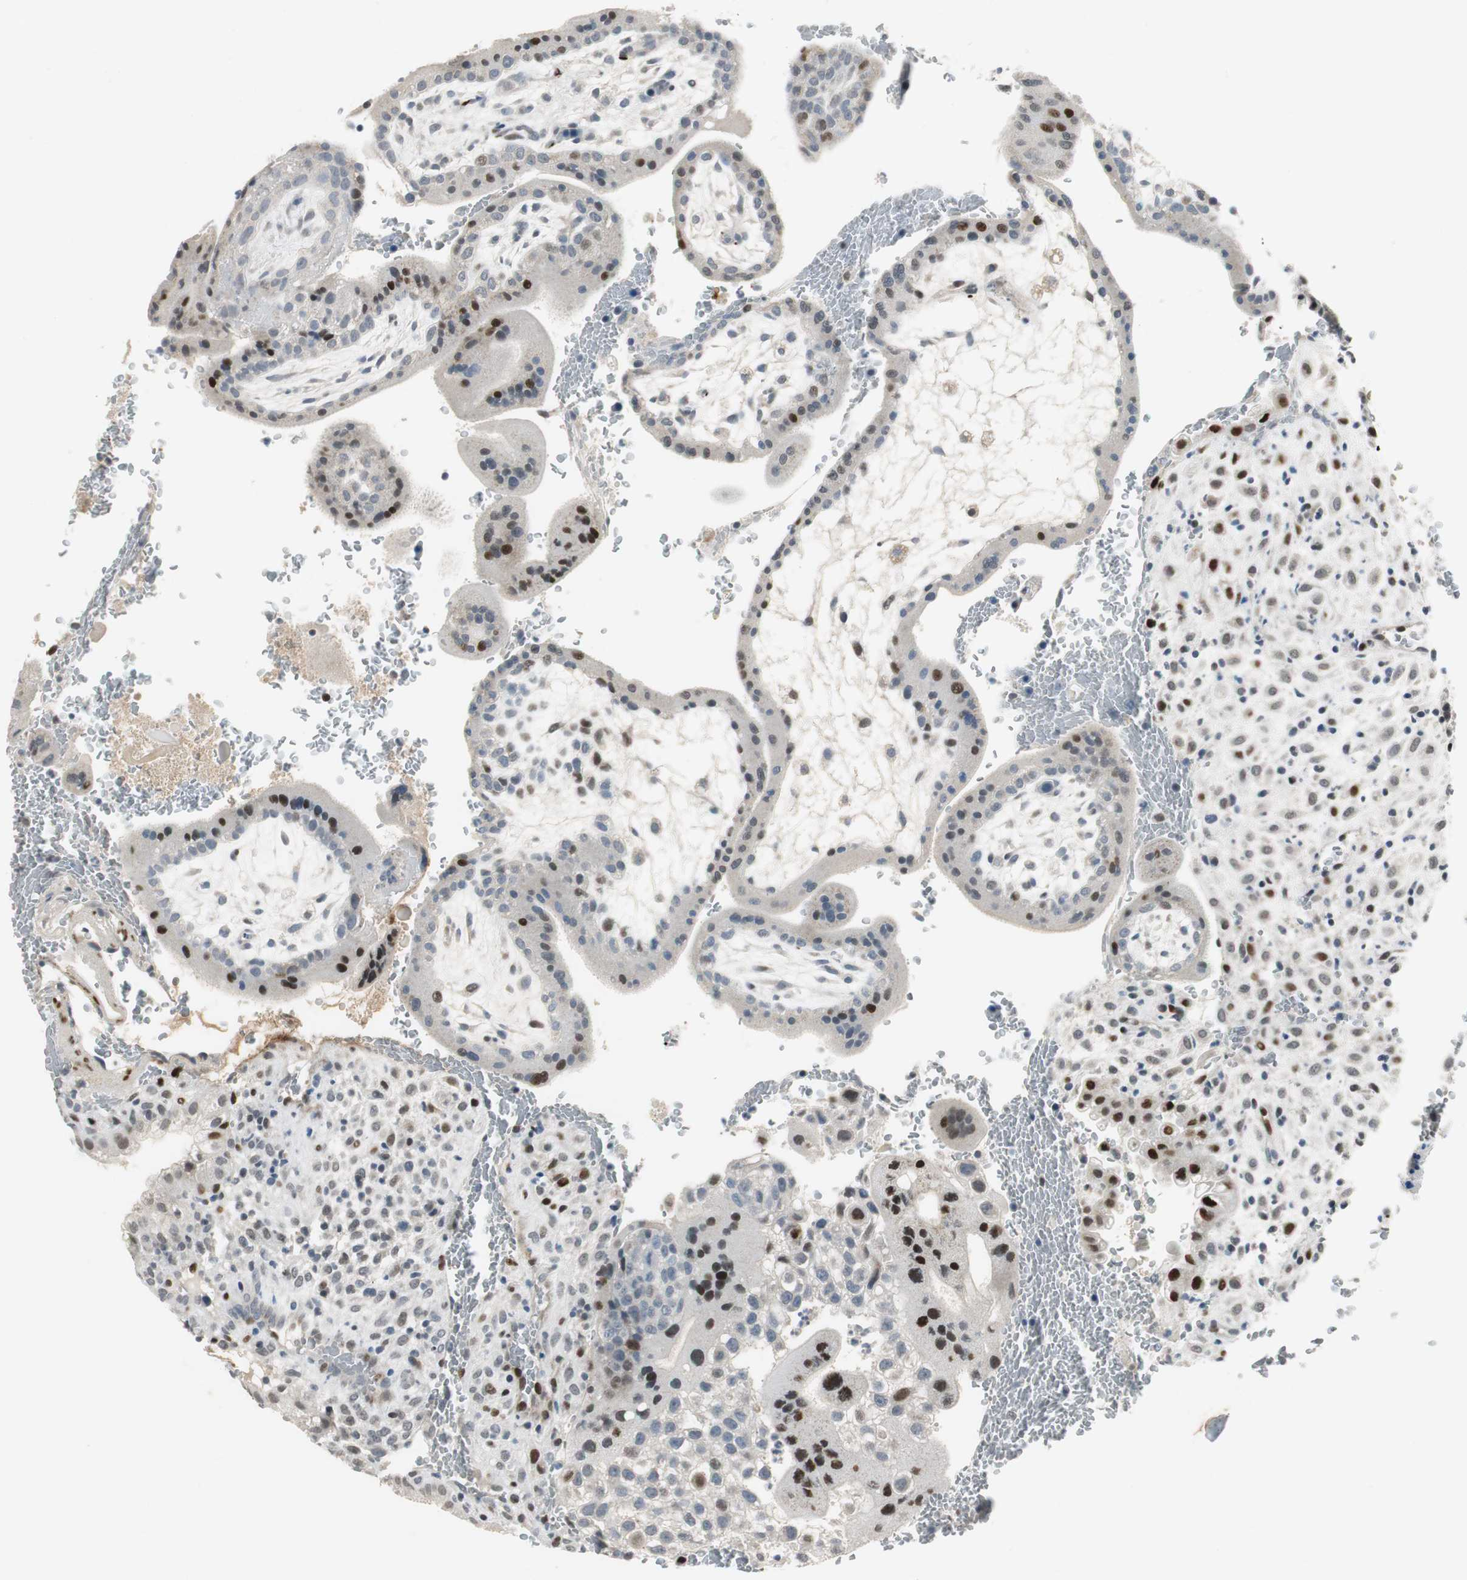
{"staining": {"intensity": "strong", "quantity": "<25%", "location": "nuclear"}, "tissue": "placenta", "cell_type": "Decidual cells", "image_type": "normal", "snomed": [{"axis": "morphology", "description": "Normal tissue, NOS"}, {"axis": "topography", "description": "Placenta"}], "caption": "IHC micrograph of benign placenta stained for a protein (brown), which exhibits medium levels of strong nuclear expression in approximately <25% of decidual cells.", "gene": "AJUBA", "patient": {"sex": "female", "age": 35}}